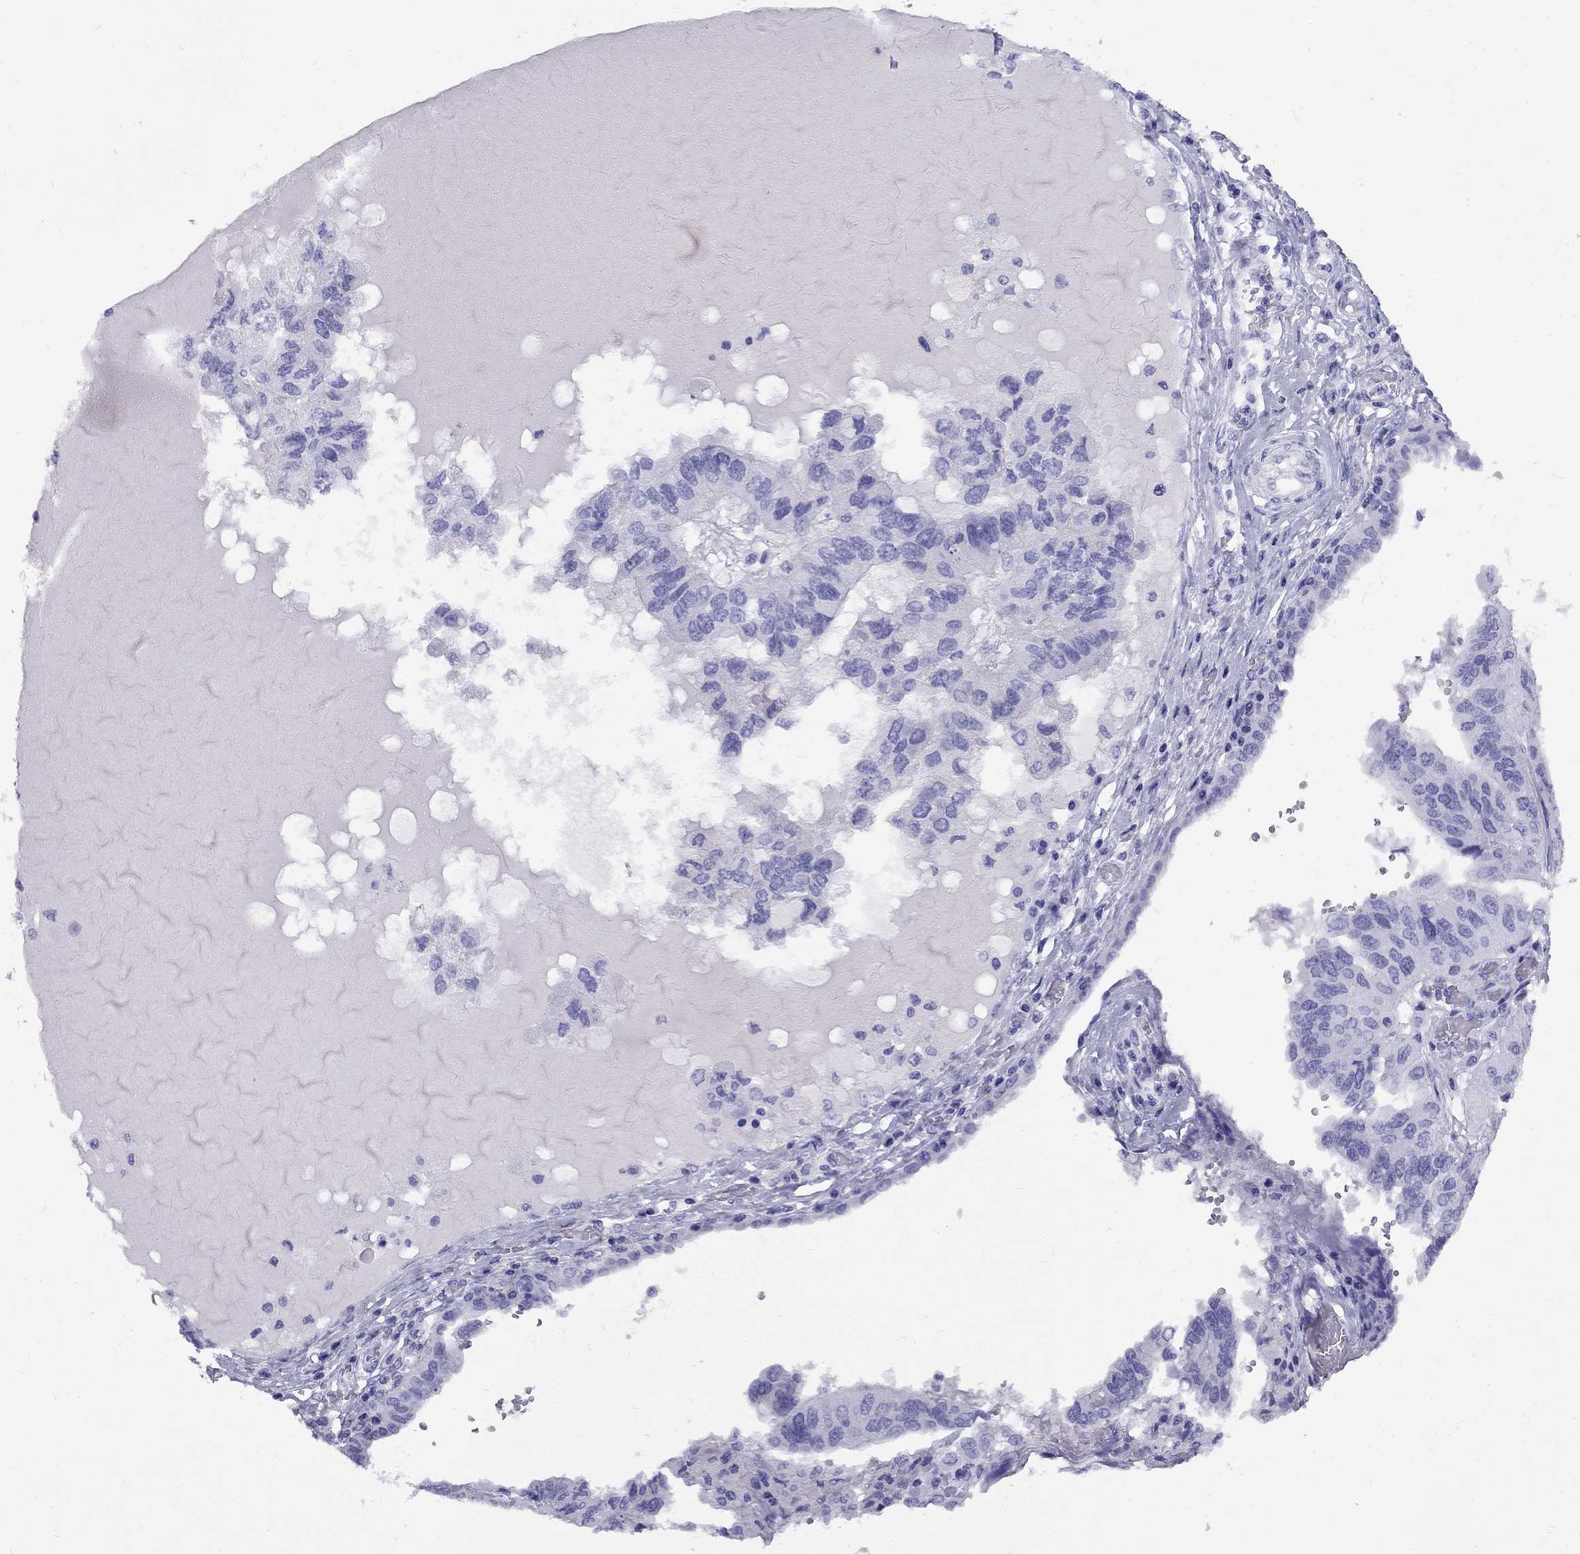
{"staining": {"intensity": "negative", "quantity": "none", "location": "none"}, "tissue": "ovarian cancer", "cell_type": "Tumor cells", "image_type": "cancer", "snomed": [{"axis": "morphology", "description": "Cystadenocarcinoma, serous, NOS"}, {"axis": "topography", "description": "Ovary"}], "caption": "Tumor cells are negative for protein expression in human ovarian serous cystadenocarcinoma.", "gene": "AVPR1B", "patient": {"sex": "female", "age": 79}}